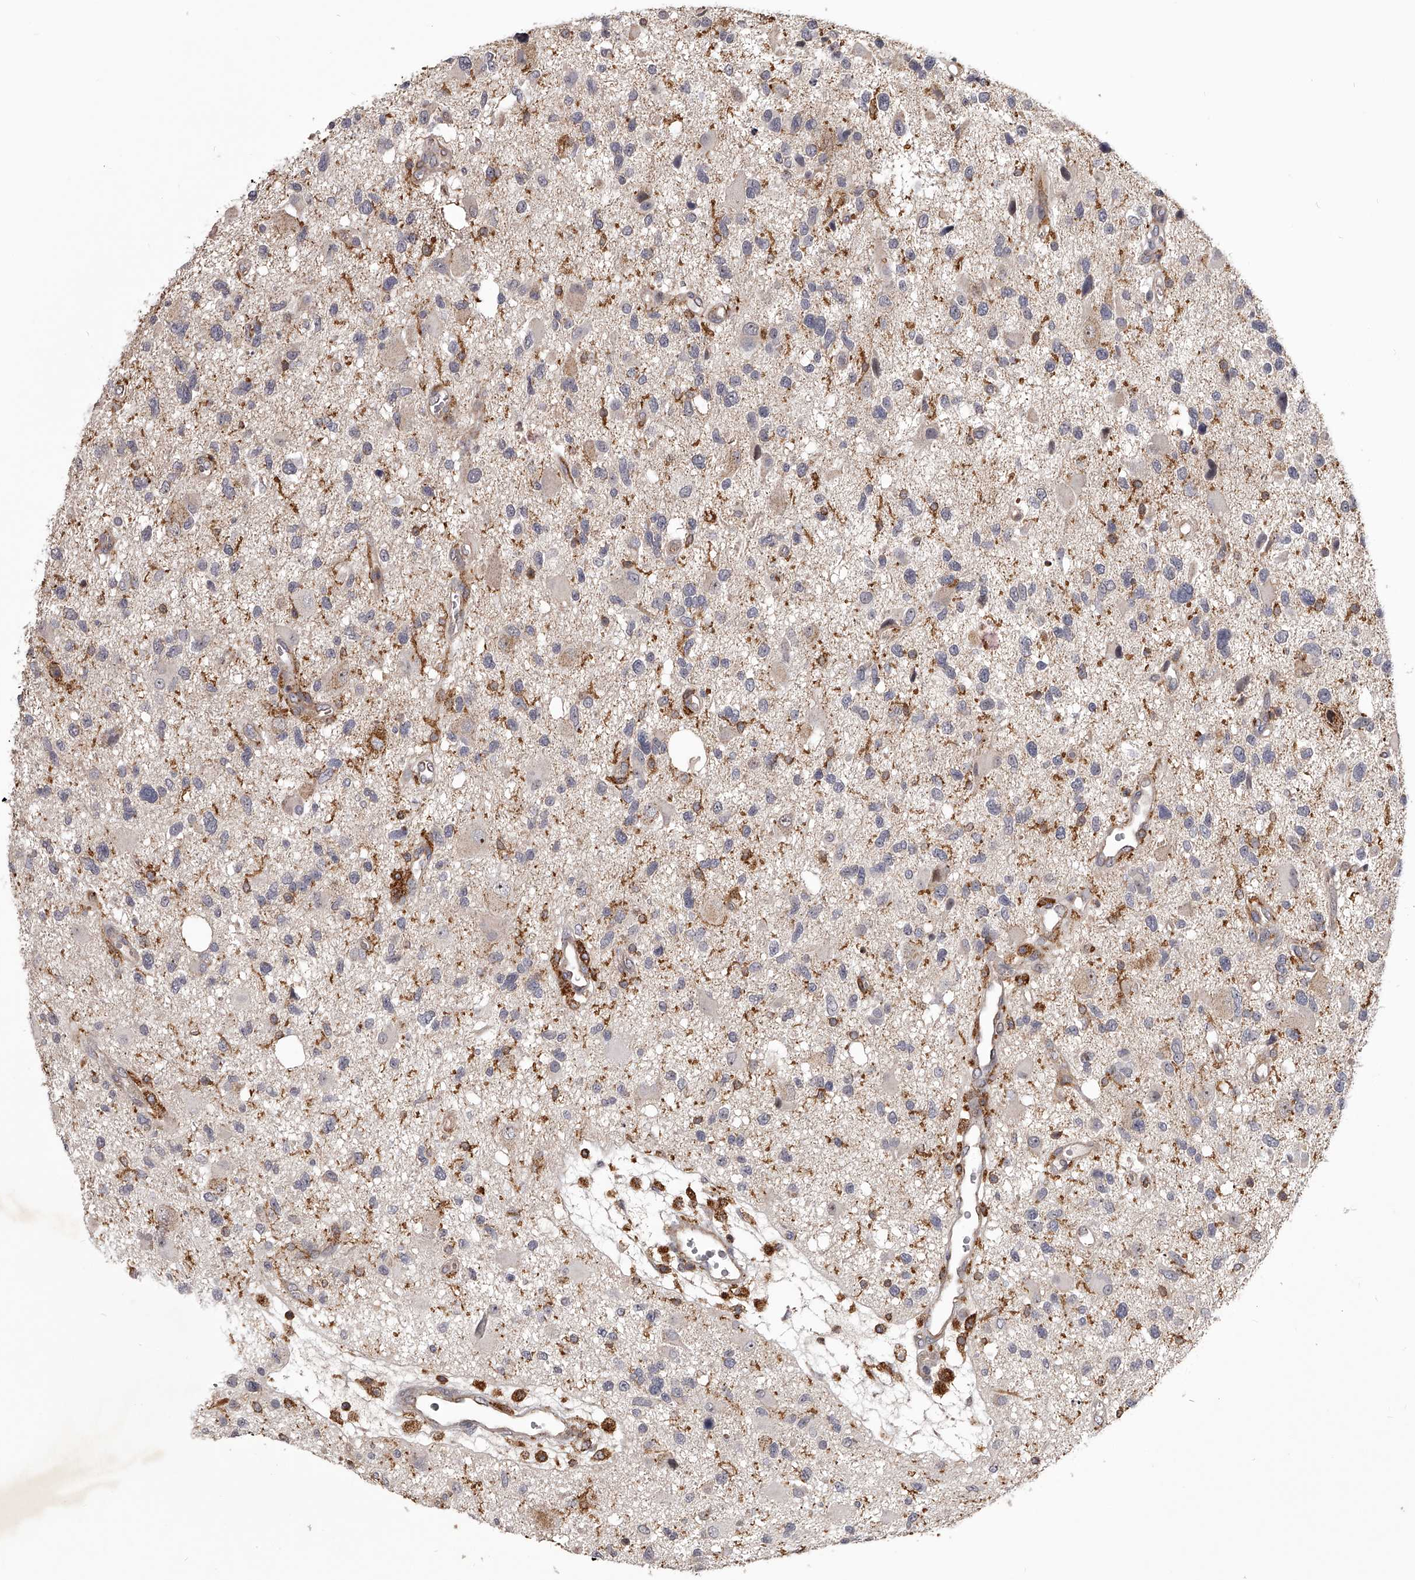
{"staining": {"intensity": "moderate", "quantity": "<25%", "location": "cytoplasmic/membranous"}, "tissue": "glioma", "cell_type": "Tumor cells", "image_type": "cancer", "snomed": [{"axis": "morphology", "description": "Glioma, malignant, High grade"}, {"axis": "topography", "description": "Brain"}], "caption": "Immunohistochemistry (IHC) (DAB) staining of glioma exhibits moderate cytoplasmic/membranous protein staining in approximately <25% of tumor cells.", "gene": "RRP36", "patient": {"sex": "male", "age": 33}}